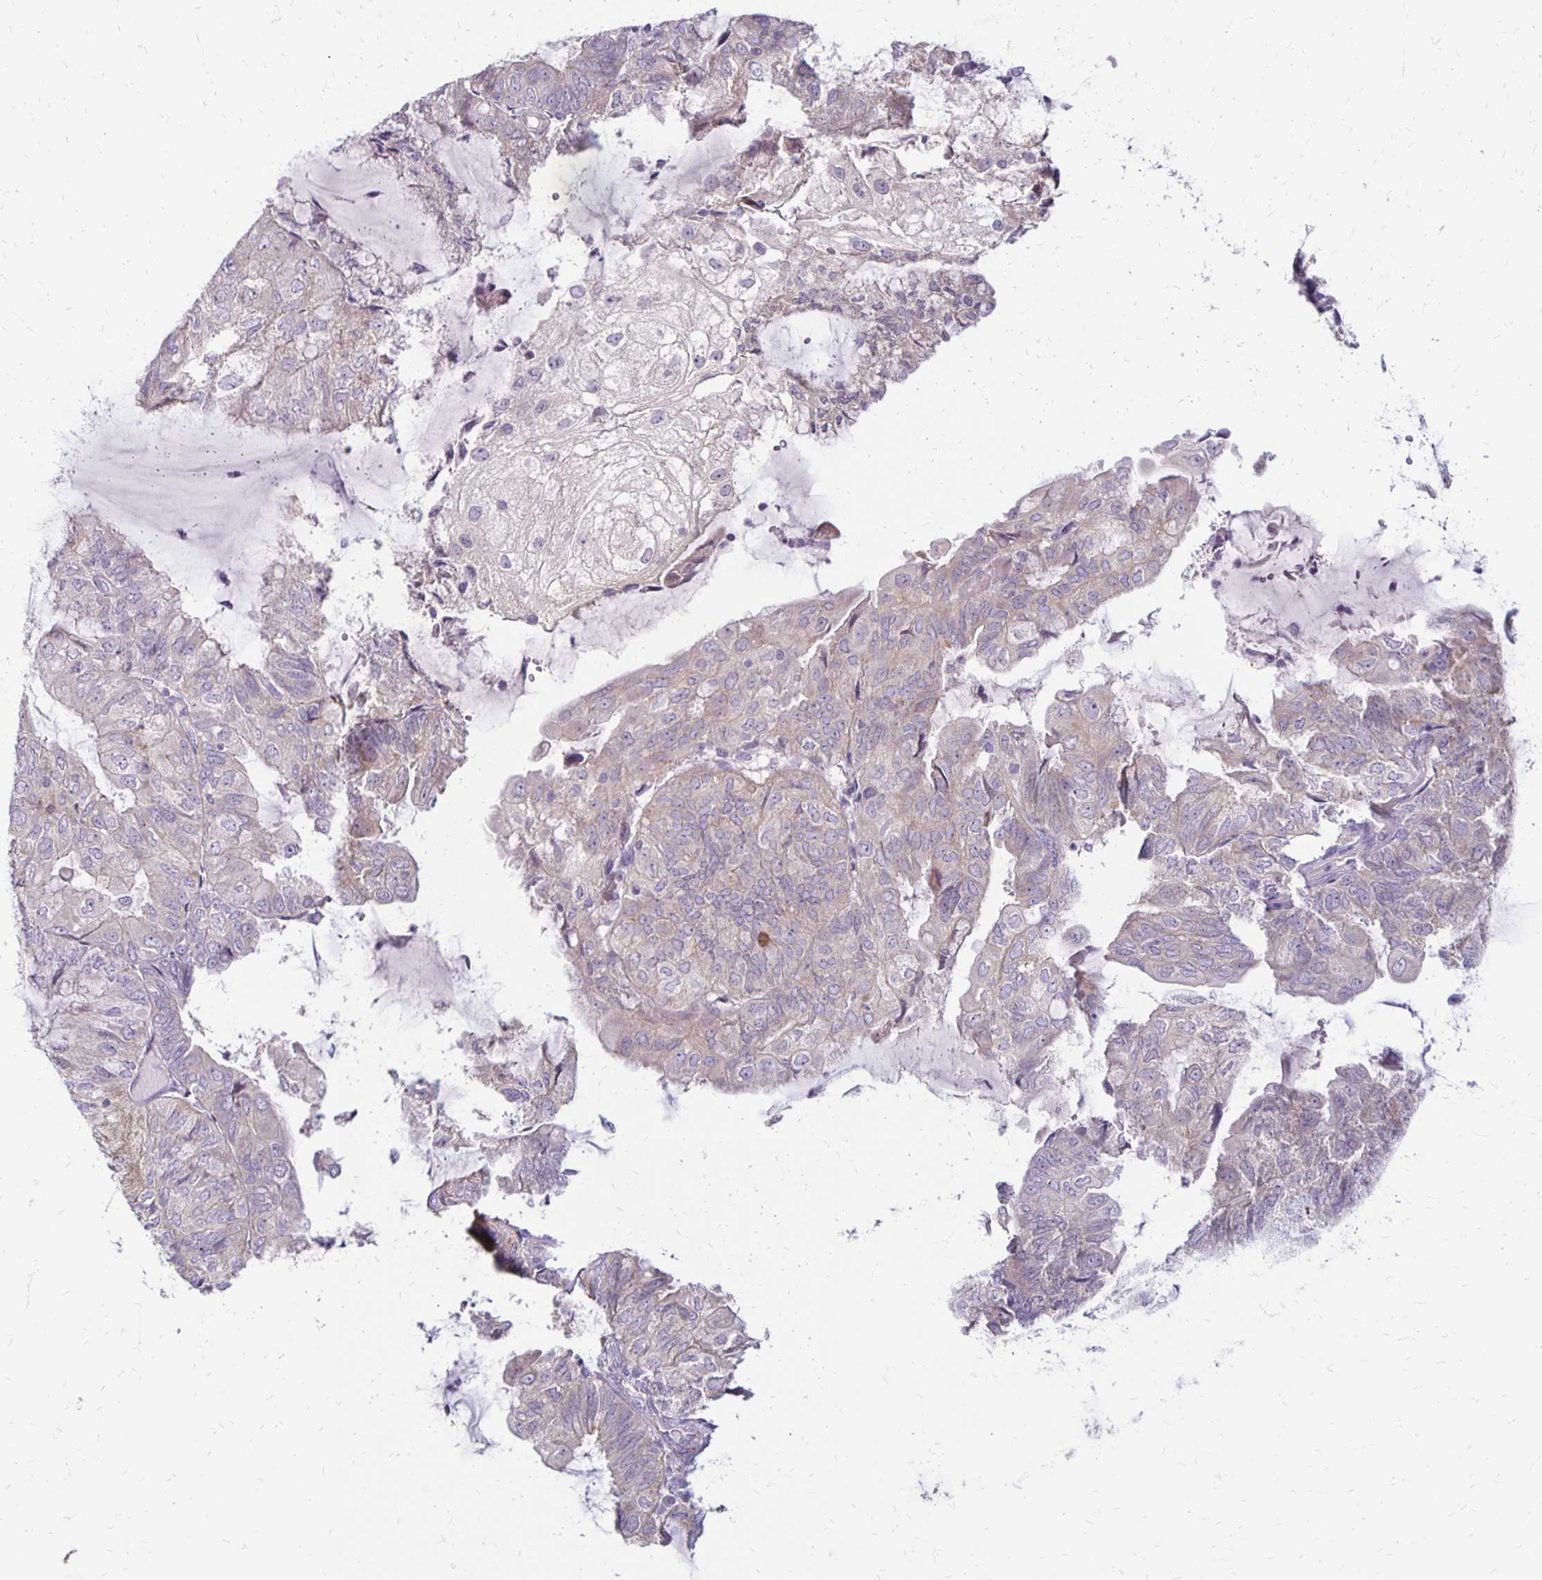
{"staining": {"intensity": "negative", "quantity": "none", "location": "none"}, "tissue": "endometrial cancer", "cell_type": "Tumor cells", "image_type": "cancer", "snomed": [{"axis": "morphology", "description": "Adenocarcinoma, NOS"}, {"axis": "topography", "description": "Endometrium"}], "caption": "Immunohistochemistry image of endometrial cancer (adenocarcinoma) stained for a protein (brown), which demonstrates no positivity in tumor cells. The staining is performed using DAB (3,3'-diaminobenzidine) brown chromogen with nuclei counter-stained in using hematoxylin.", "gene": "KATNBL1", "patient": {"sex": "female", "age": 81}}